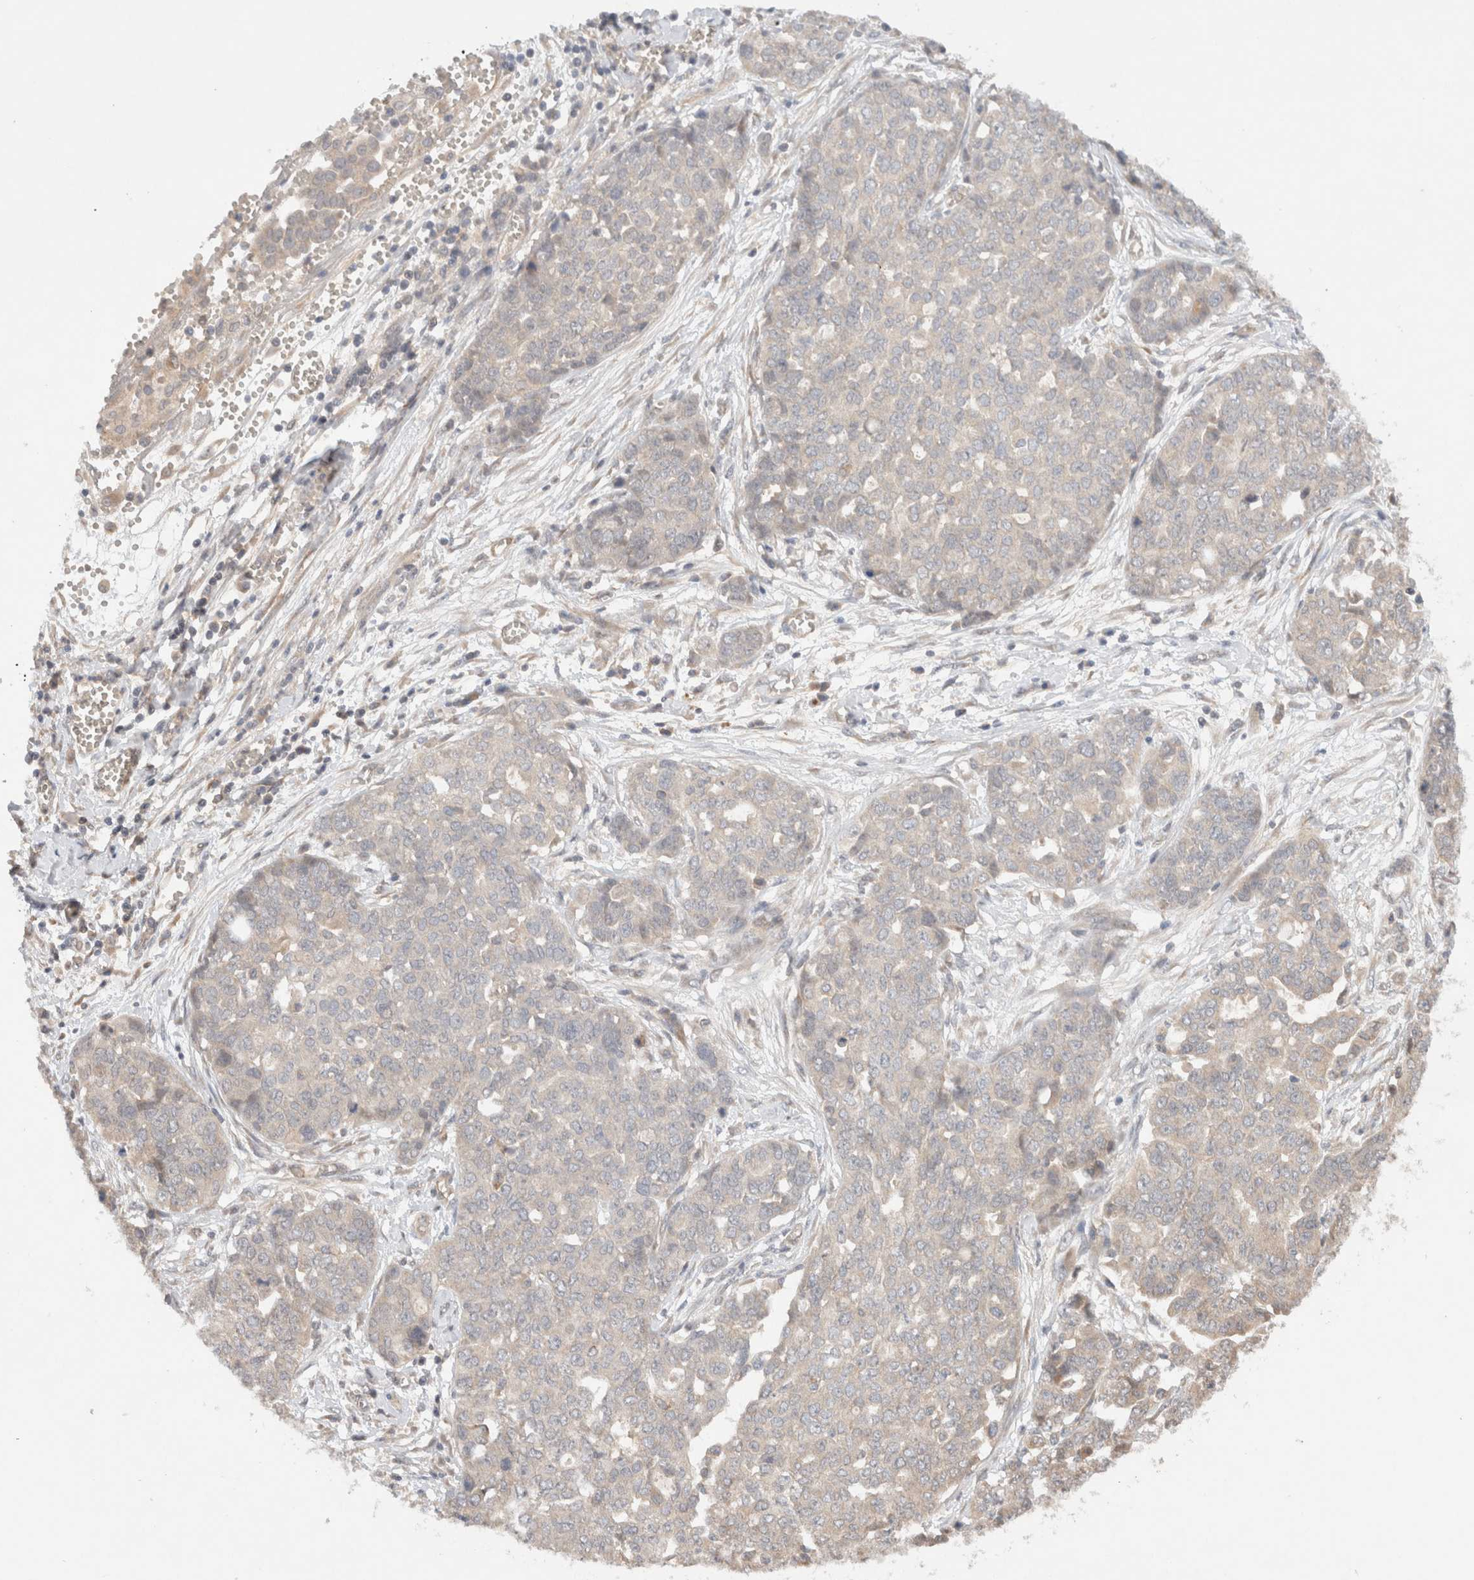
{"staining": {"intensity": "negative", "quantity": "none", "location": "none"}, "tissue": "ovarian cancer", "cell_type": "Tumor cells", "image_type": "cancer", "snomed": [{"axis": "morphology", "description": "Cystadenocarcinoma, serous, NOS"}, {"axis": "topography", "description": "Soft tissue"}, {"axis": "topography", "description": "Ovary"}], "caption": "IHC photomicrograph of neoplastic tissue: human ovarian serous cystadenocarcinoma stained with DAB (3,3'-diaminobenzidine) displays no significant protein positivity in tumor cells.", "gene": "KLHL20", "patient": {"sex": "female", "age": 57}}